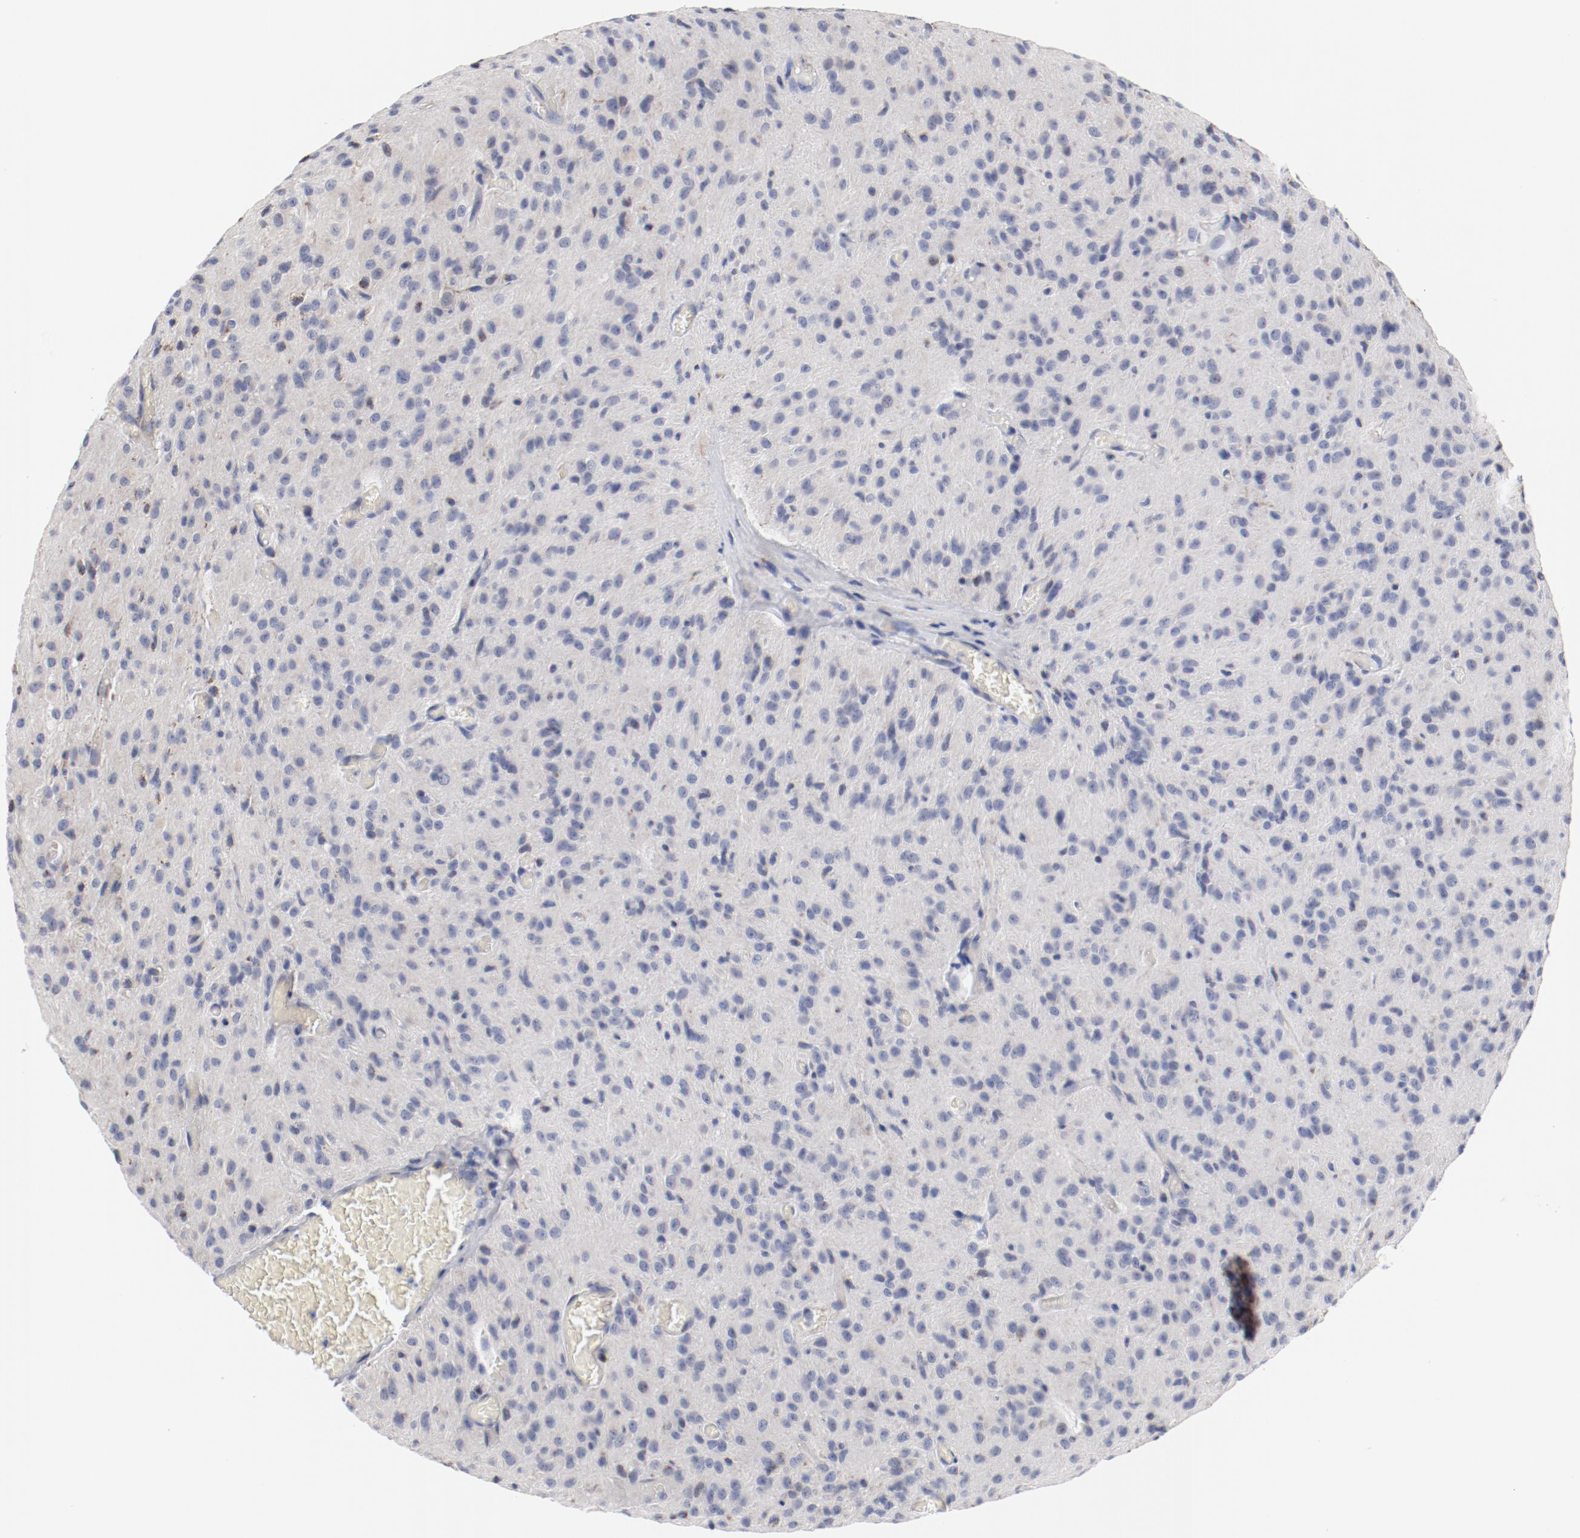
{"staining": {"intensity": "moderate", "quantity": "<25%", "location": "cytoplasmic/membranous"}, "tissue": "glioma", "cell_type": "Tumor cells", "image_type": "cancer", "snomed": [{"axis": "morphology", "description": "Glioma, malignant, High grade"}, {"axis": "topography", "description": "Brain"}], "caption": "Immunohistochemistry (IHC) of glioma displays low levels of moderate cytoplasmic/membranous positivity in approximately <25% of tumor cells. The staining is performed using DAB brown chromogen to label protein expression. The nuclei are counter-stained blue using hematoxylin.", "gene": "NDUFV2", "patient": {"sex": "female", "age": 59}}